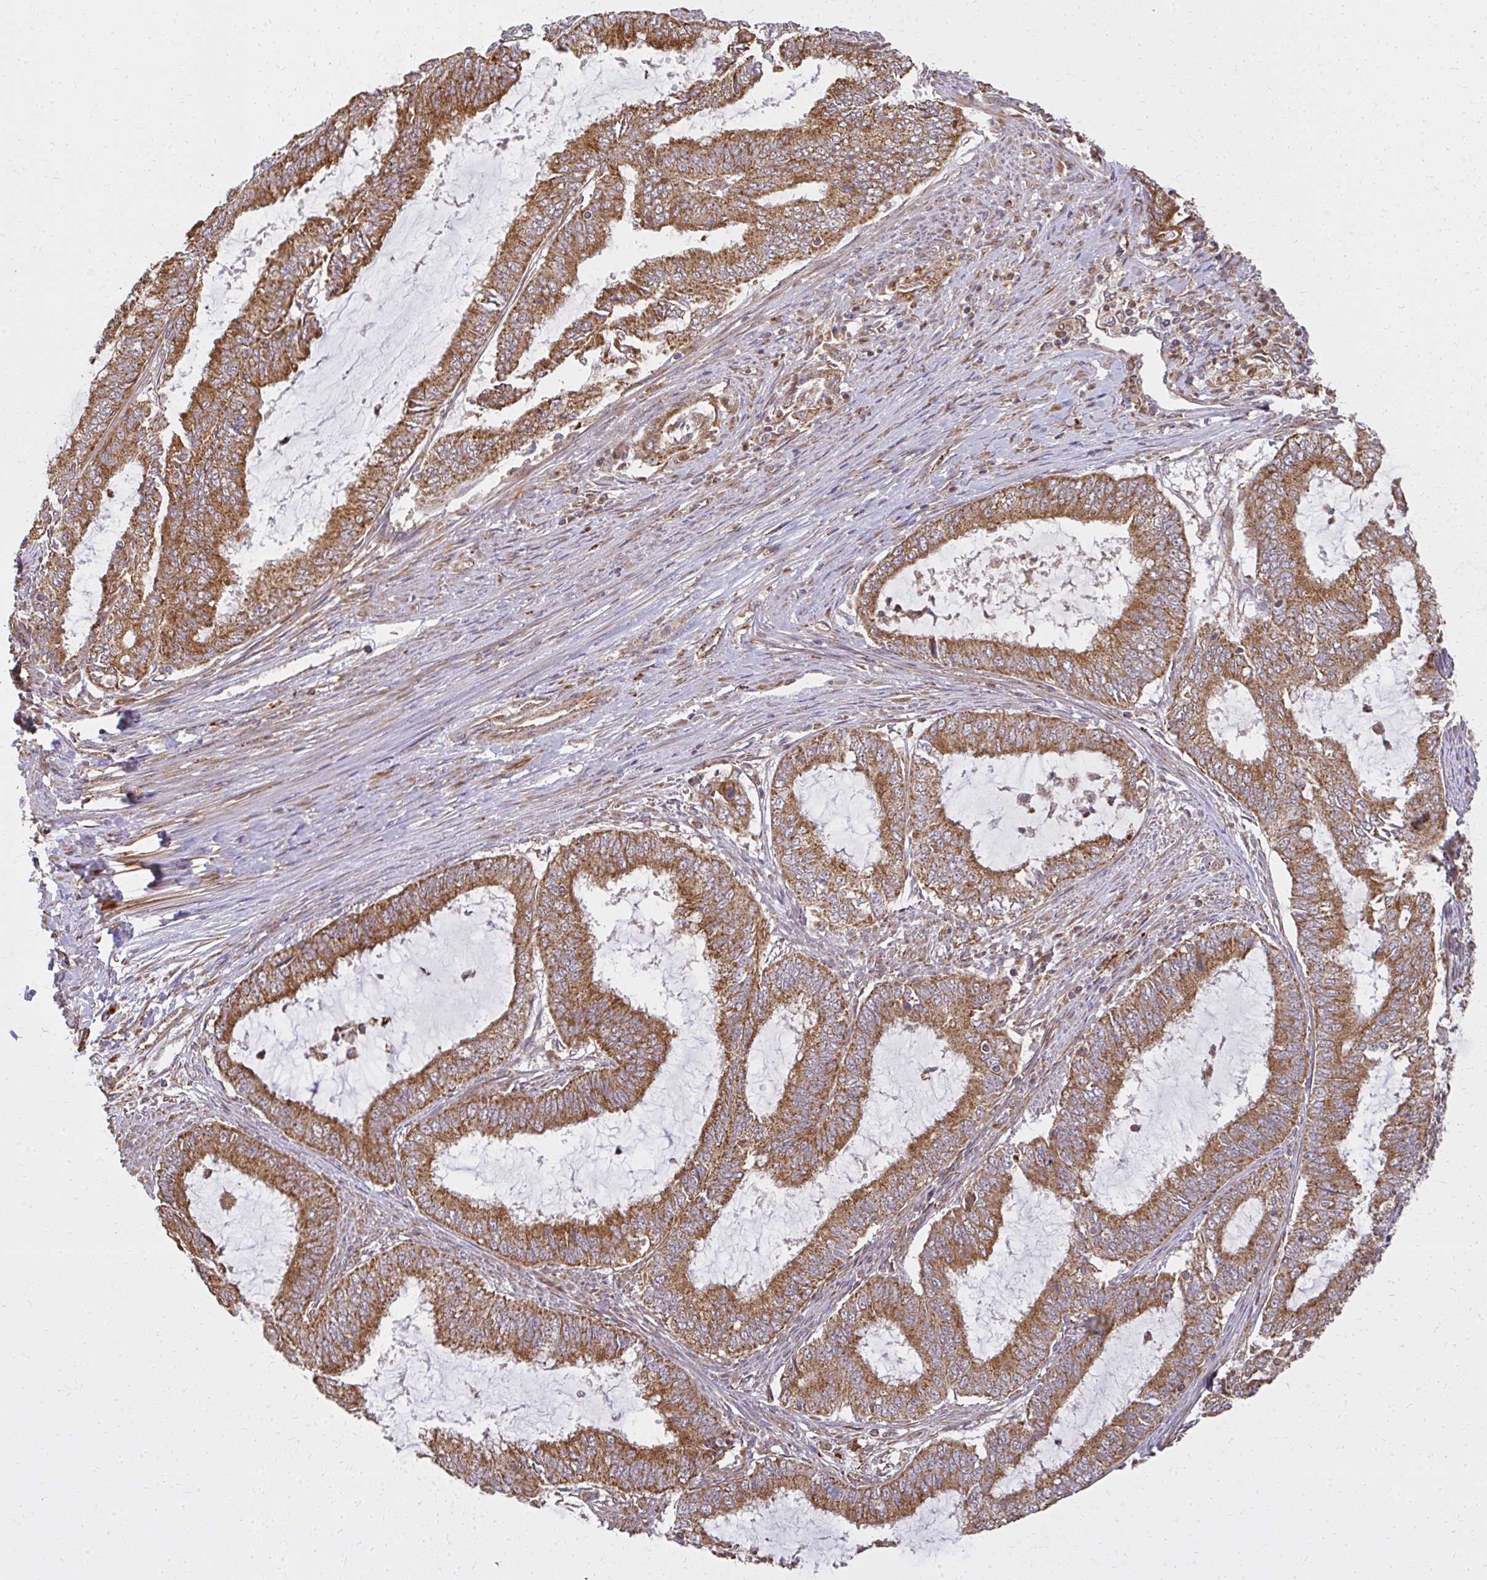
{"staining": {"intensity": "moderate", "quantity": ">75%", "location": "cytoplasmic/membranous"}, "tissue": "endometrial cancer", "cell_type": "Tumor cells", "image_type": "cancer", "snomed": [{"axis": "morphology", "description": "Adenocarcinoma, NOS"}, {"axis": "topography", "description": "Endometrium"}], "caption": "Human endometrial cancer (adenocarcinoma) stained for a protein (brown) shows moderate cytoplasmic/membranous positive positivity in about >75% of tumor cells.", "gene": "GNS", "patient": {"sex": "female", "age": 51}}